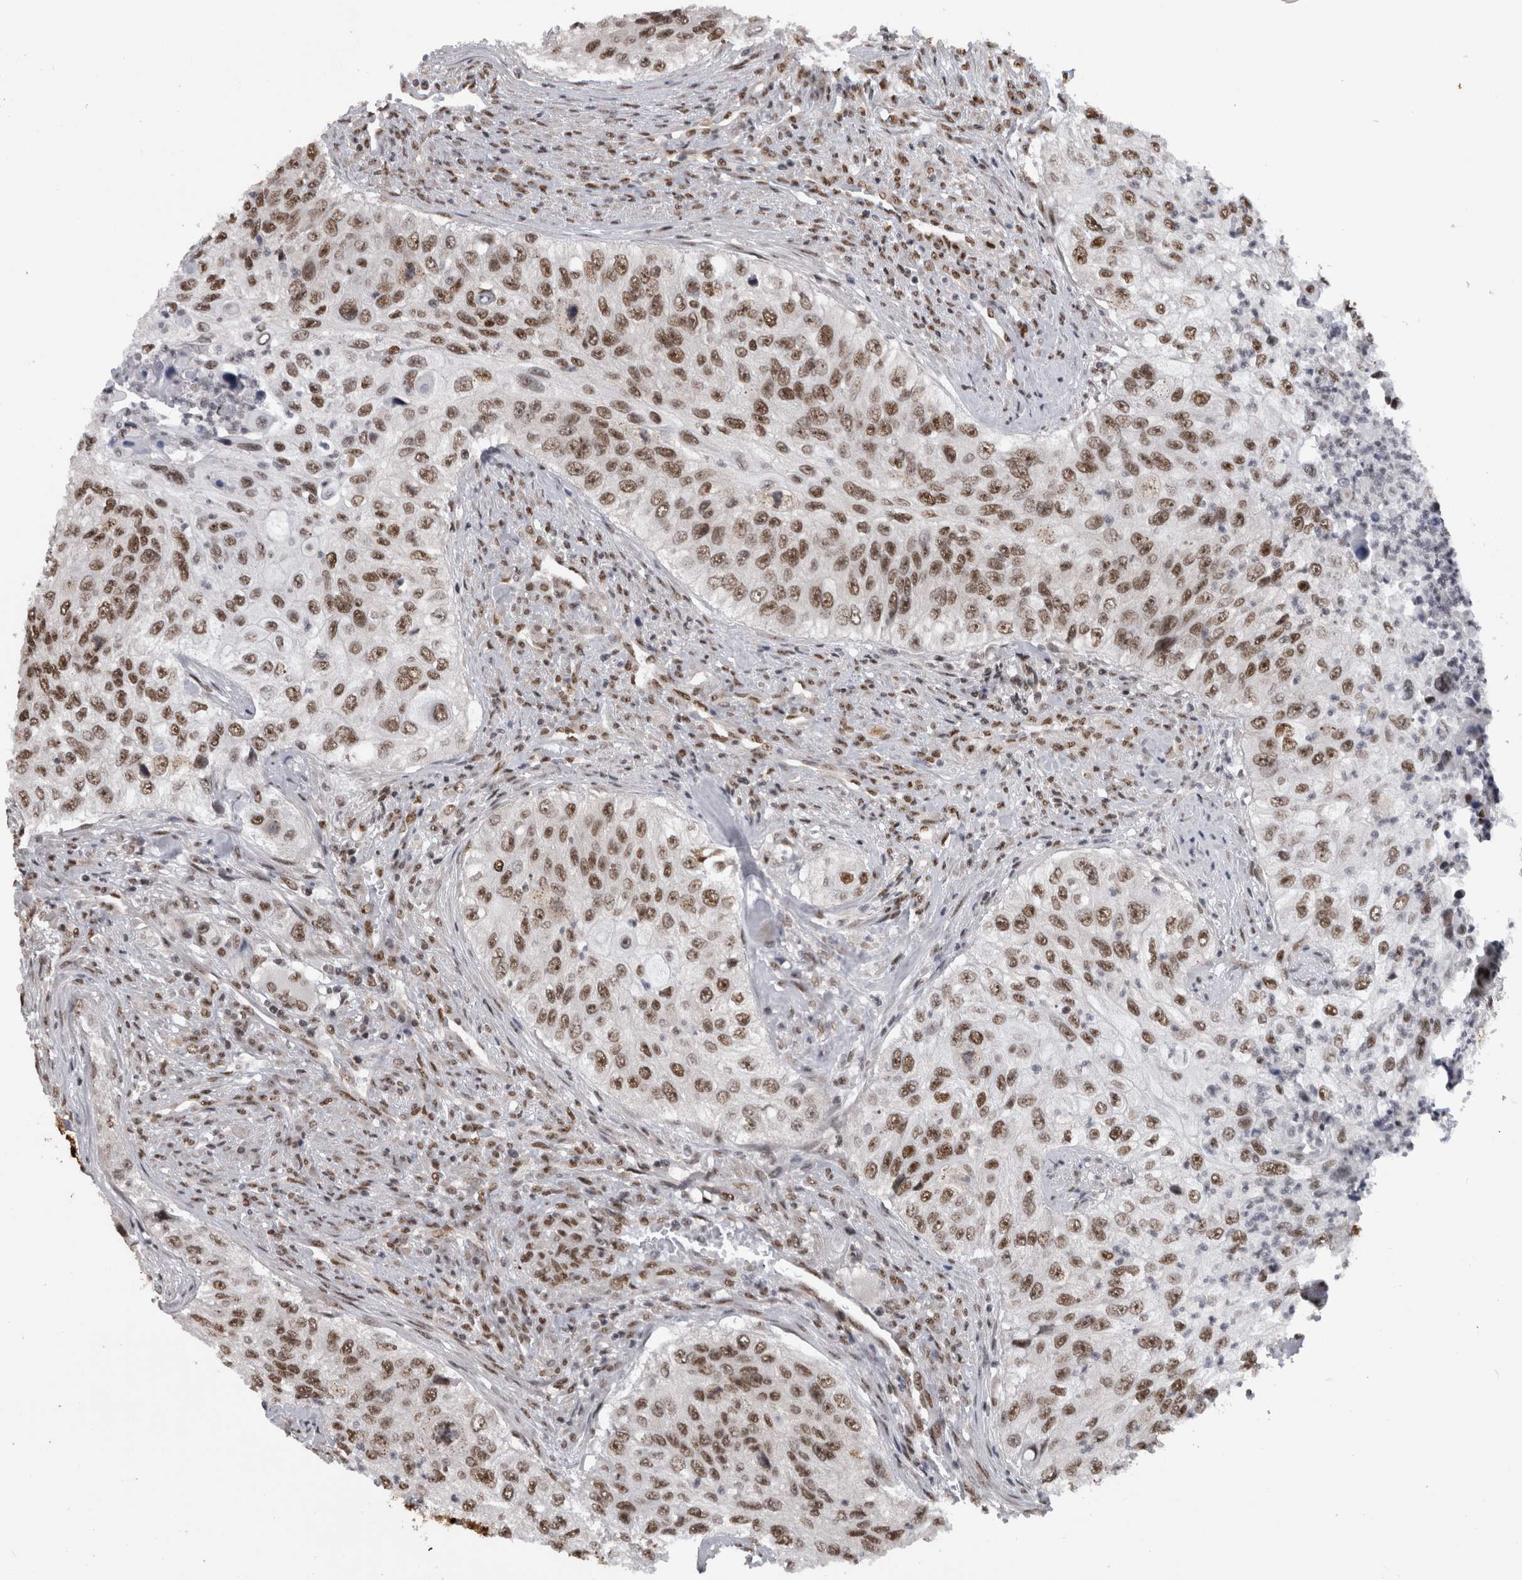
{"staining": {"intensity": "moderate", "quantity": ">75%", "location": "nuclear"}, "tissue": "urothelial cancer", "cell_type": "Tumor cells", "image_type": "cancer", "snomed": [{"axis": "morphology", "description": "Urothelial carcinoma, High grade"}, {"axis": "topography", "description": "Urinary bladder"}], "caption": "High-magnification brightfield microscopy of urothelial cancer stained with DAB (3,3'-diaminobenzidine) (brown) and counterstained with hematoxylin (blue). tumor cells exhibit moderate nuclear staining is present in approximately>75% of cells. The protein of interest is stained brown, and the nuclei are stained in blue (DAB (3,3'-diaminobenzidine) IHC with brightfield microscopy, high magnification).", "gene": "ZSCAN2", "patient": {"sex": "female", "age": 60}}